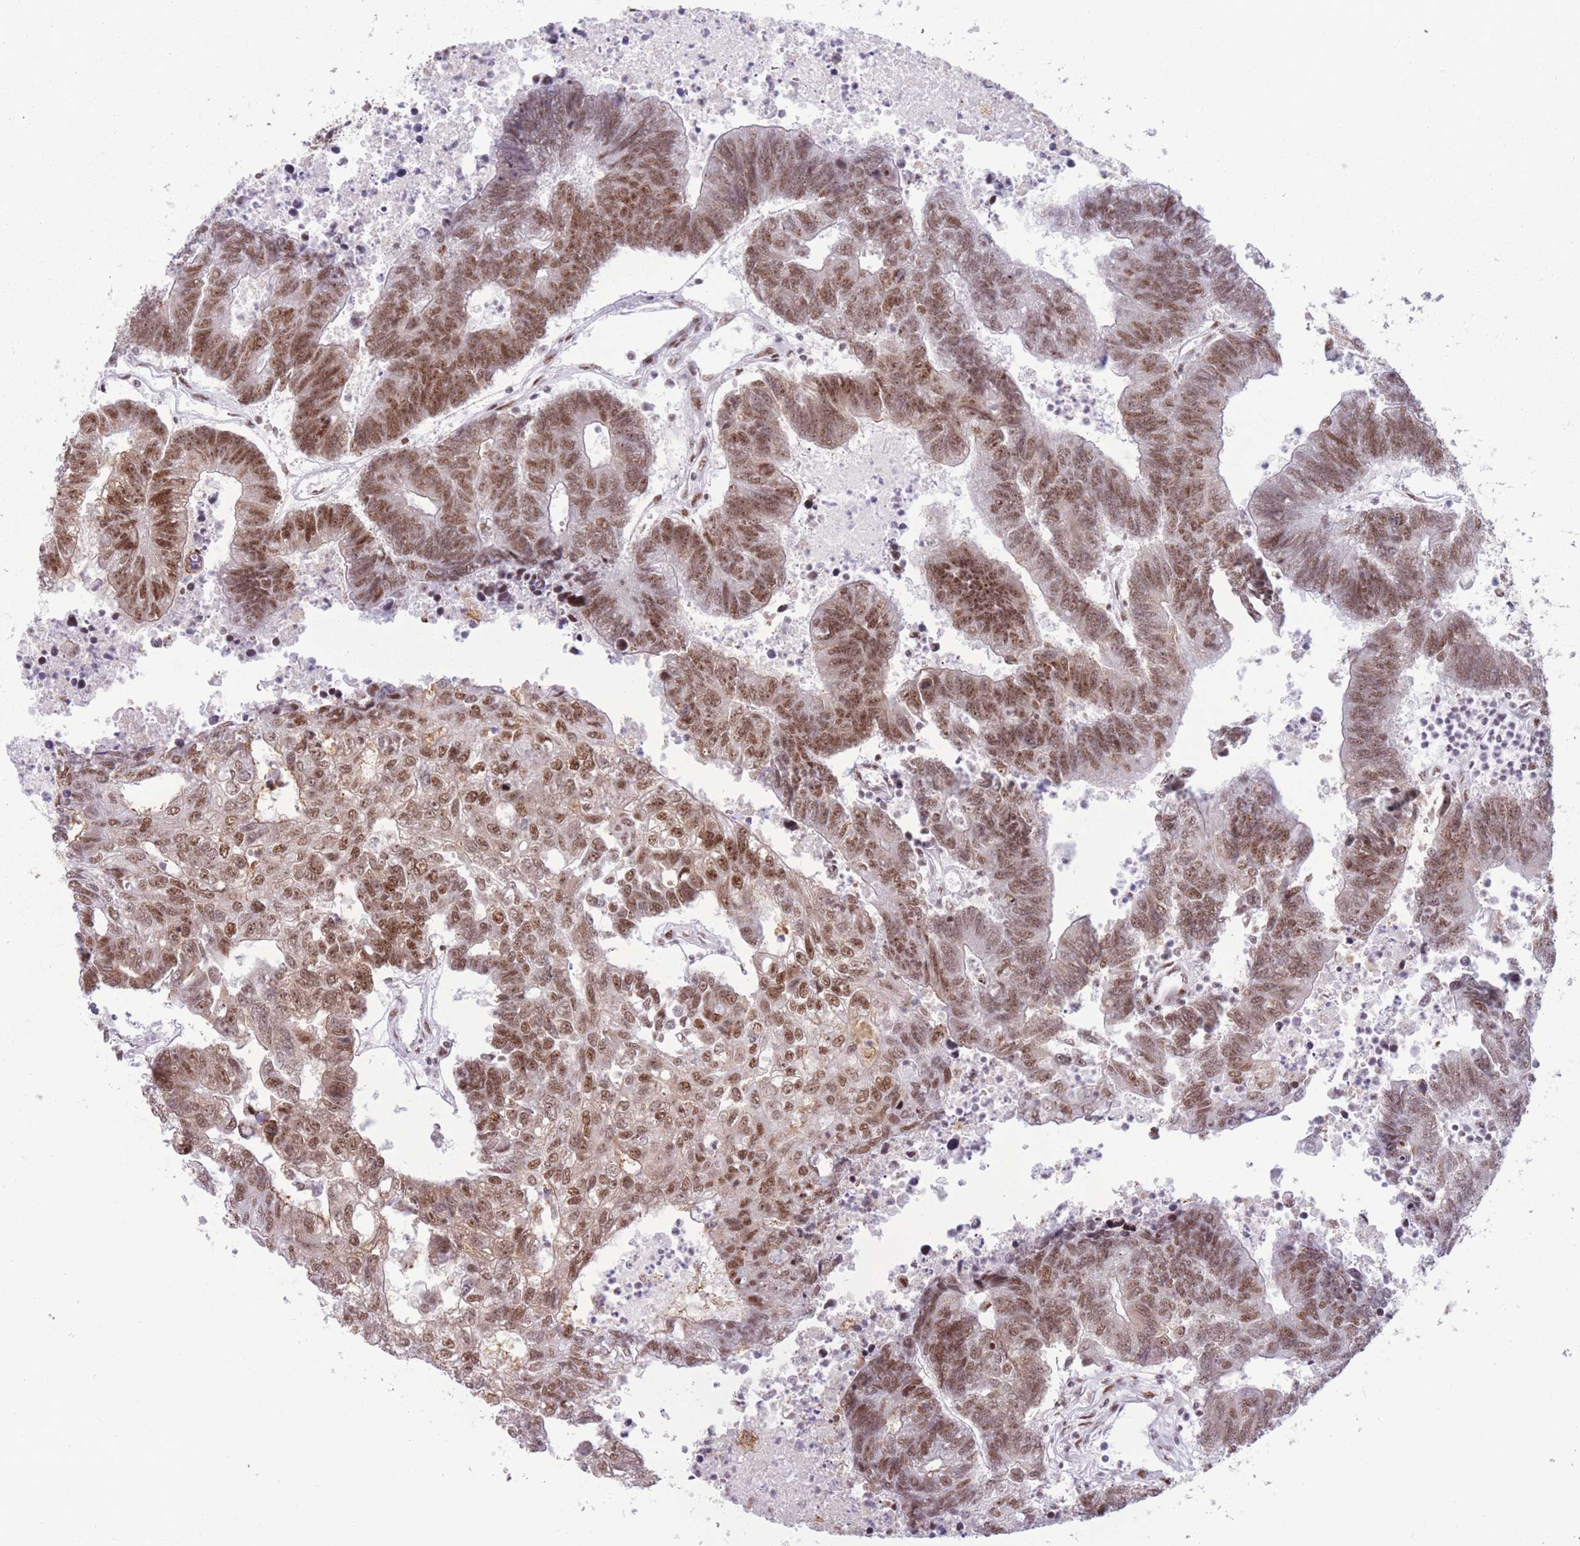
{"staining": {"intensity": "moderate", "quantity": ">75%", "location": "nuclear"}, "tissue": "colorectal cancer", "cell_type": "Tumor cells", "image_type": "cancer", "snomed": [{"axis": "morphology", "description": "Adenocarcinoma, NOS"}, {"axis": "topography", "description": "Colon"}], "caption": "The image demonstrates staining of adenocarcinoma (colorectal), revealing moderate nuclear protein staining (brown color) within tumor cells. Using DAB (3,3'-diaminobenzidine) (brown) and hematoxylin (blue) stains, captured at high magnification using brightfield microscopy.", "gene": "HNRNPUL1", "patient": {"sex": "female", "age": 48}}